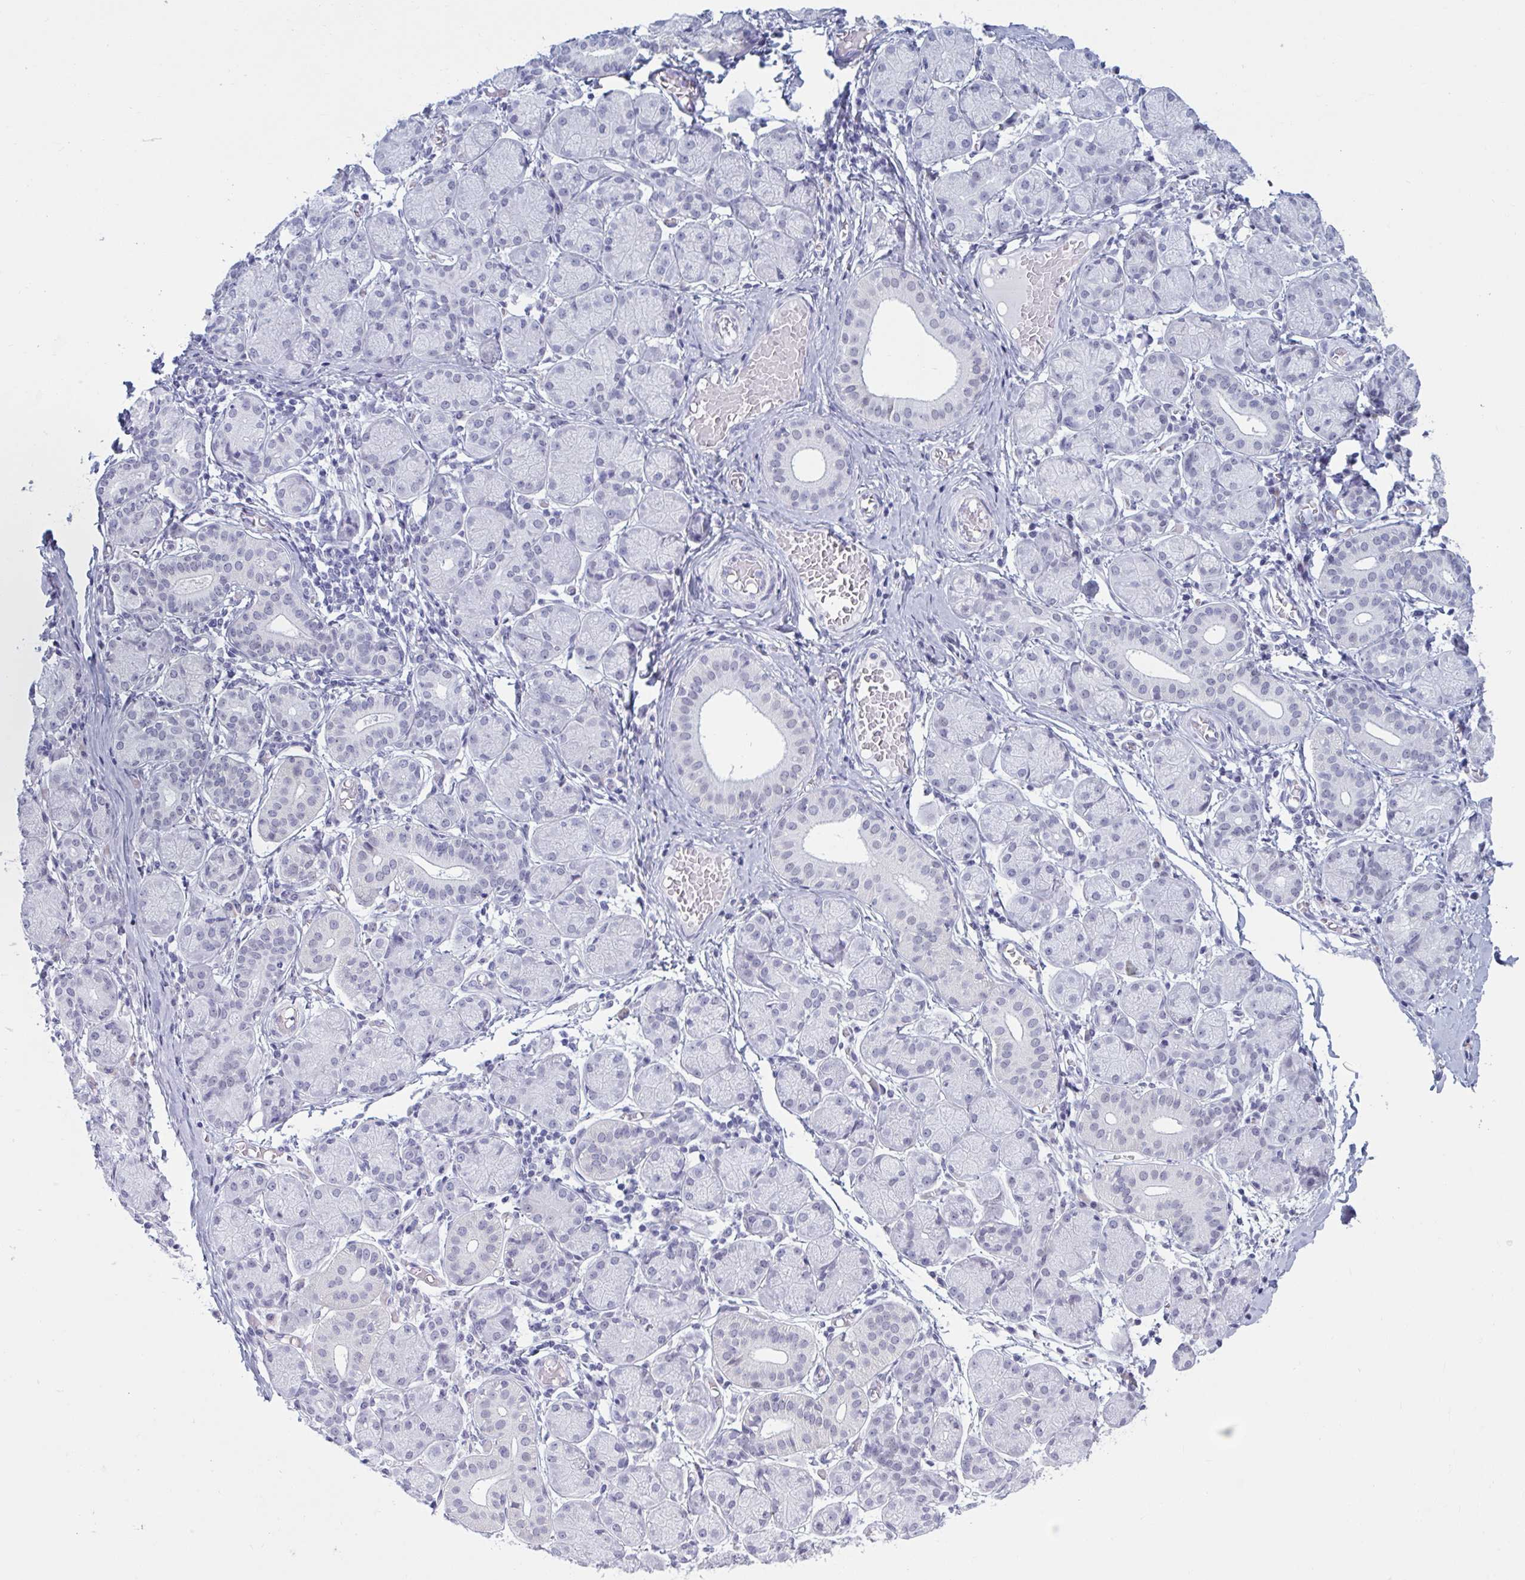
{"staining": {"intensity": "negative", "quantity": "none", "location": "none"}, "tissue": "salivary gland", "cell_type": "Glandular cells", "image_type": "normal", "snomed": [{"axis": "morphology", "description": "Normal tissue, NOS"}, {"axis": "topography", "description": "Salivary gland"}], "caption": "The image exhibits no staining of glandular cells in benign salivary gland. (DAB (3,3'-diaminobenzidine) immunohistochemistry with hematoxylin counter stain).", "gene": "MSMB", "patient": {"sex": "female", "age": 24}}